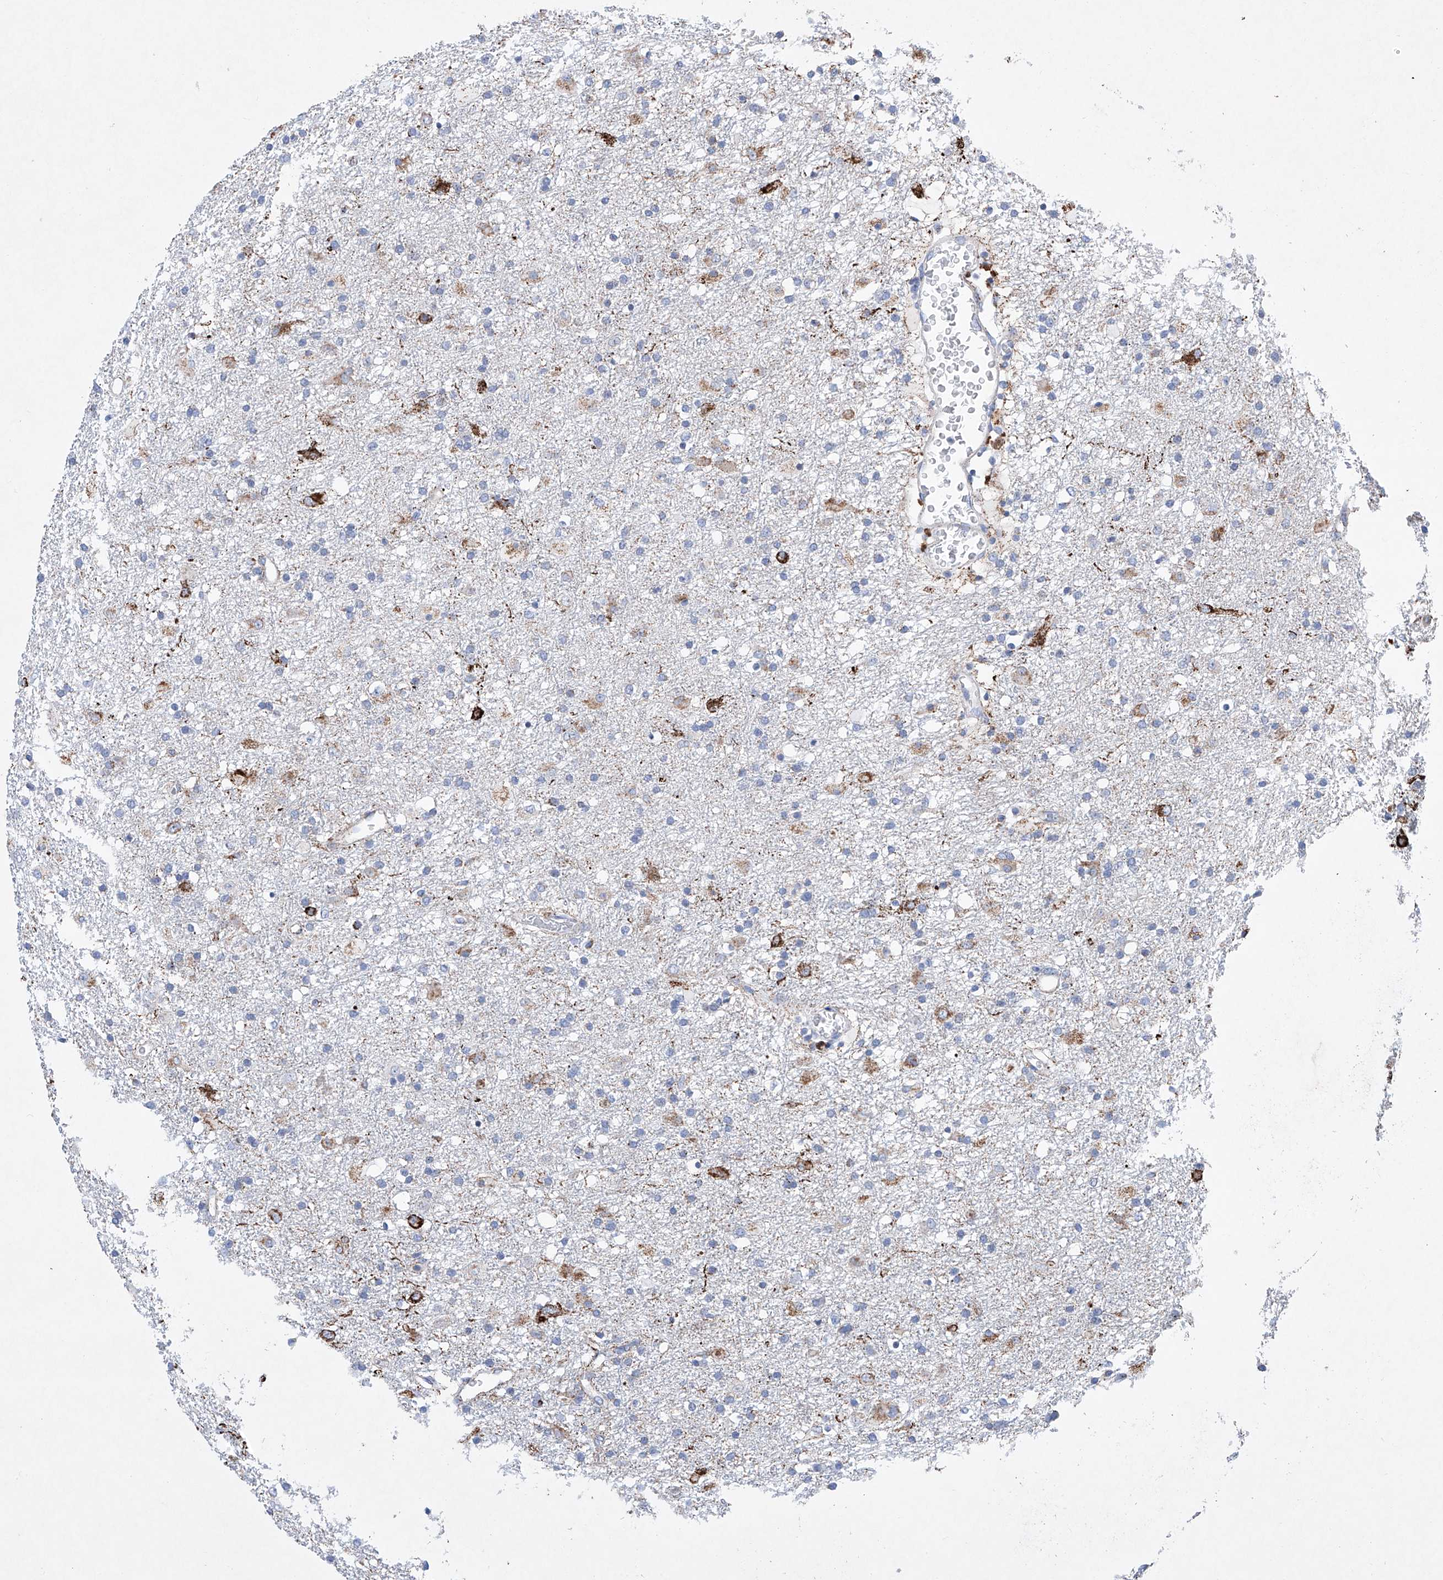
{"staining": {"intensity": "negative", "quantity": "none", "location": "none"}, "tissue": "glioma", "cell_type": "Tumor cells", "image_type": "cancer", "snomed": [{"axis": "morphology", "description": "Glioma, malignant, Low grade"}, {"axis": "topography", "description": "Brain"}], "caption": "Tumor cells show no significant expression in glioma.", "gene": "NRROS", "patient": {"sex": "male", "age": 65}}